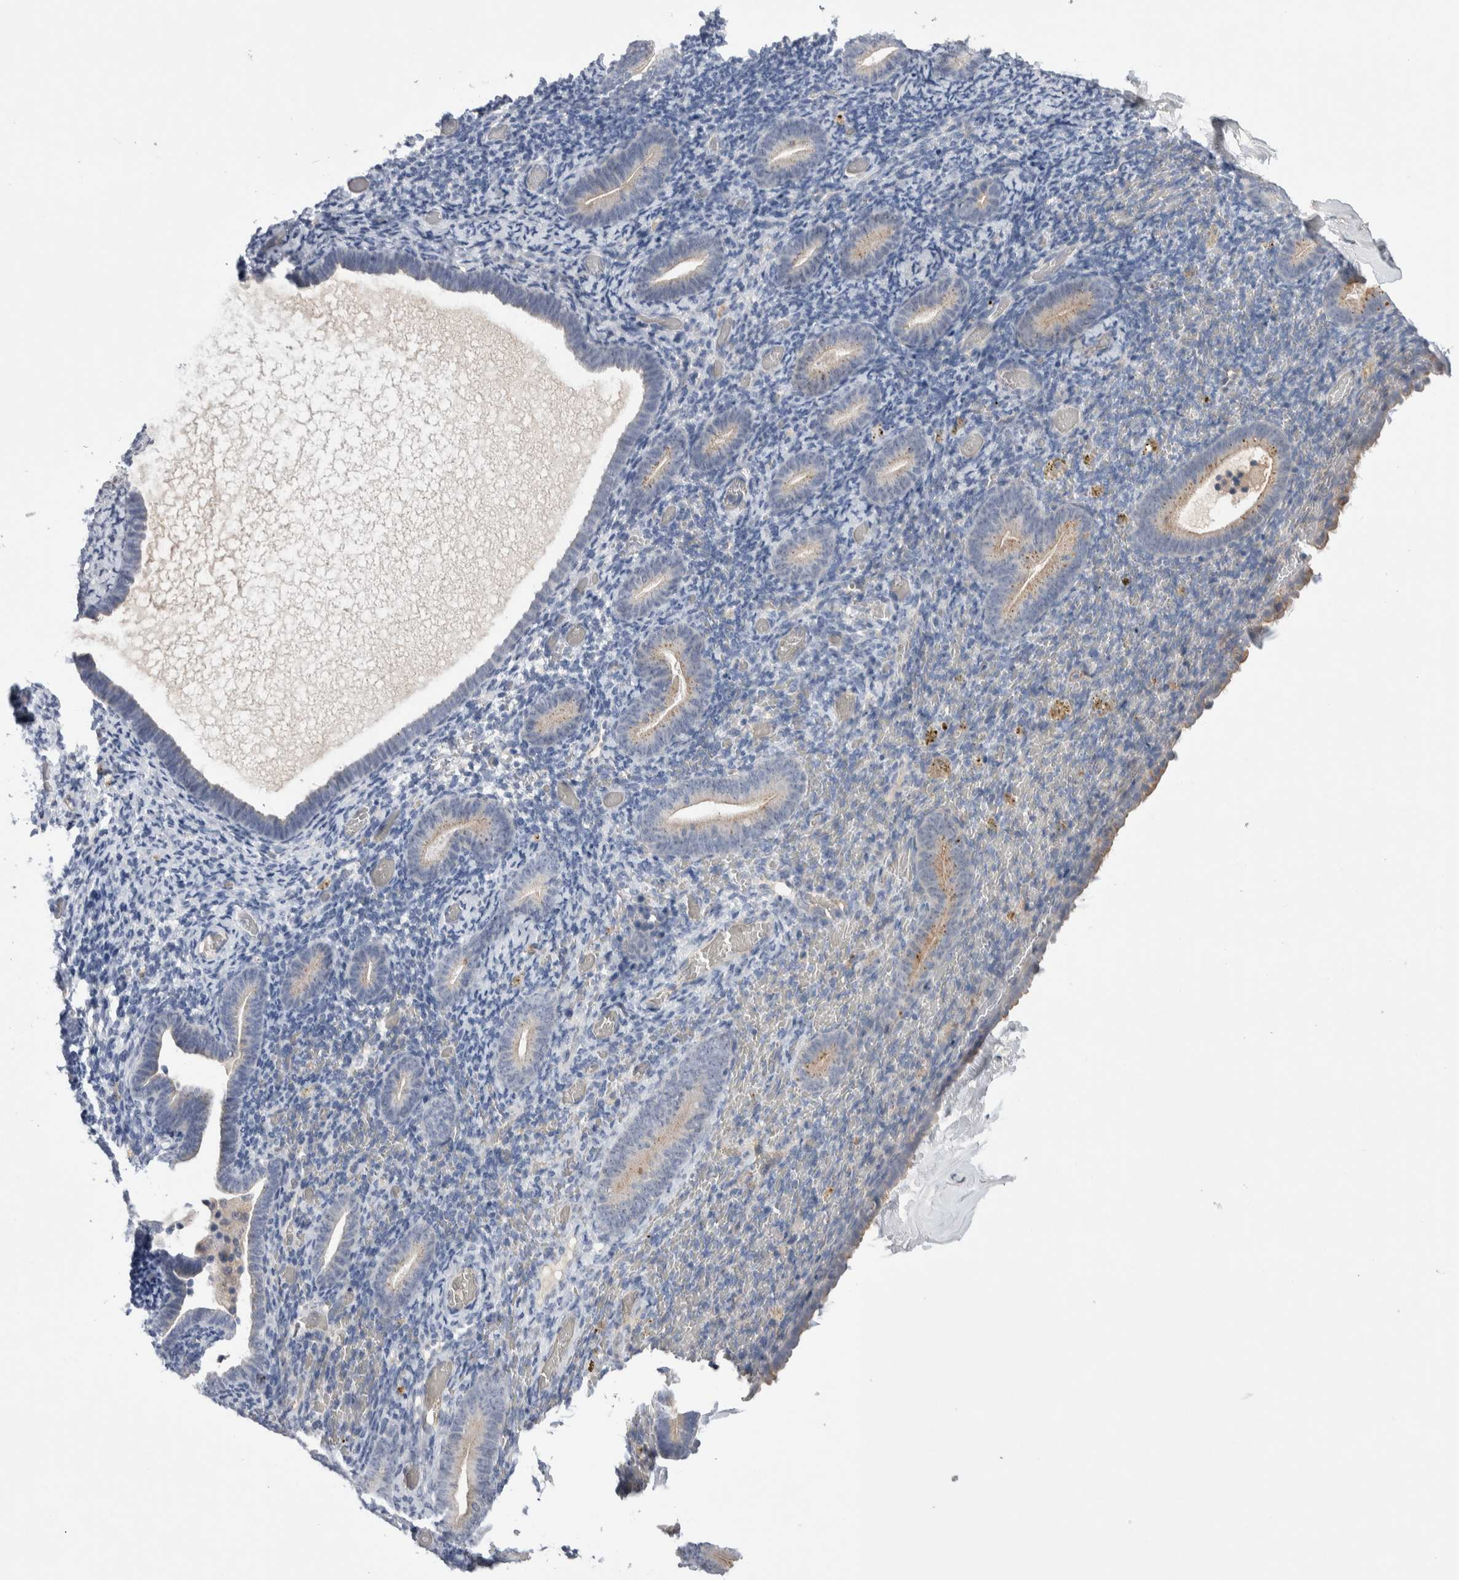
{"staining": {"intensity": "negative", "quantity": "none", "location": "none"}, "tissue": "endometrium", "cell_type": "Cells in endometrial stroma", "image_type": "normal", "snomed": [{"axis": "morphology", "description": "Normal tissue, NOS"}, {"axis": "topography", "description": "Endometrium"}], "caption": "High power microscopy image of an IHC histopathology image of normal endometrium, revealing no significant staining in cells in endometrial stroma. (DAB (3,3'-diaminobenzidine) immunohistochemistry (IHC), high magnification).", "gene": "CEP131", "patient": {"sex": "female", "age": 51}}